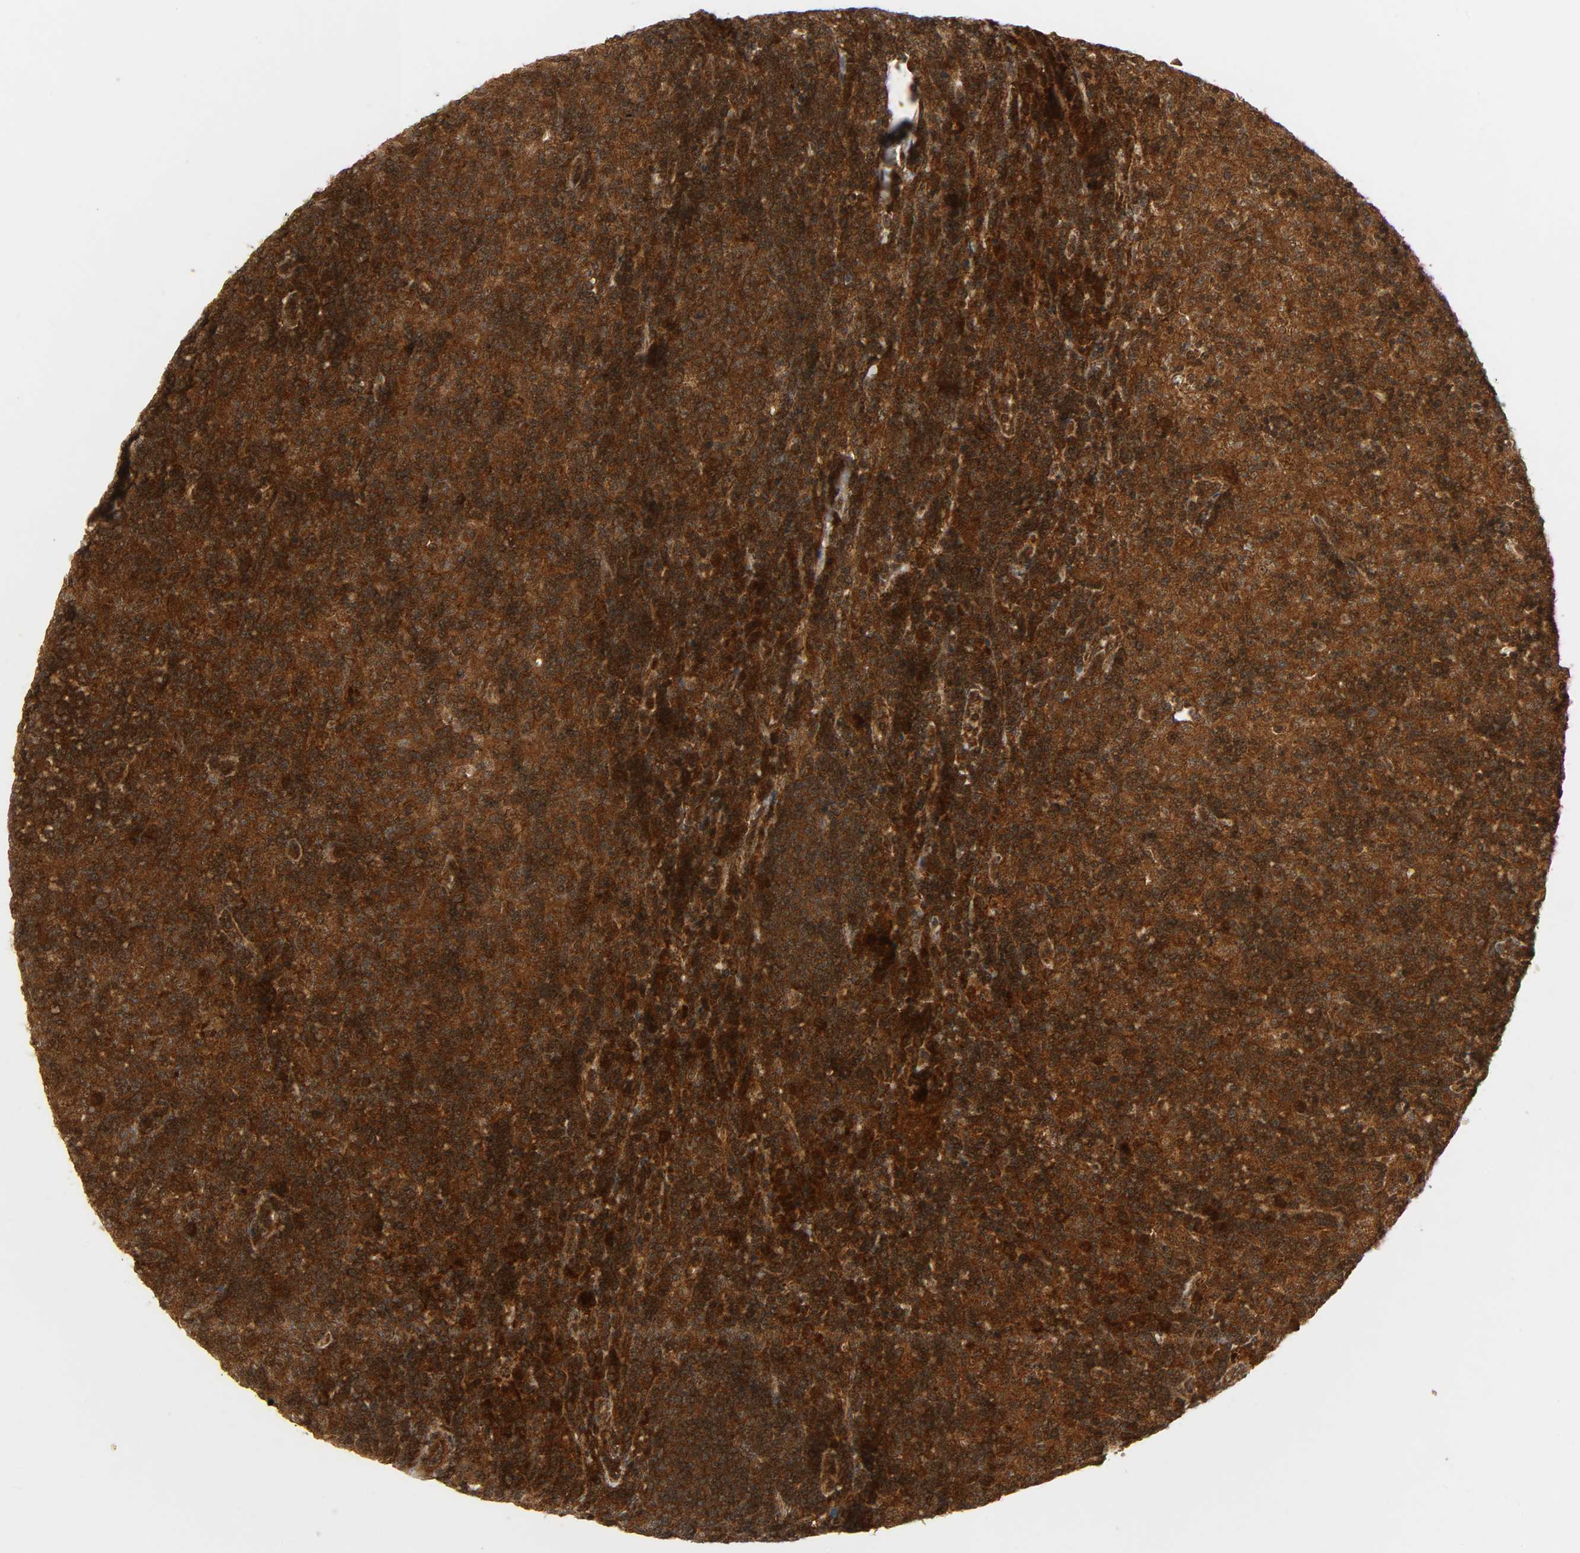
{"staining": {"intensity": "strong", "quantity": ">75%", "location": "cytoplasmic/membranous"}, "tissue": "lymph node", "cell_type": "Germinal center cells", "image_type": "normal", "snomed": [{"axis": "morphology", "description": "Normal tissue, NOS"}, {"axis": "morphology", "description": "Inflammation, NOS"}, {"axis": "topography", "description": "Lymph node"}], "caption": "IHC micrograph of benign lymph node stained for a protein (brown), which shows high levels of strong cytoplasmic/membranous expression in approximately >75% of germinal center cells.", "gene": "CHUK", "patient": {"sex": "male", "age": 55}}